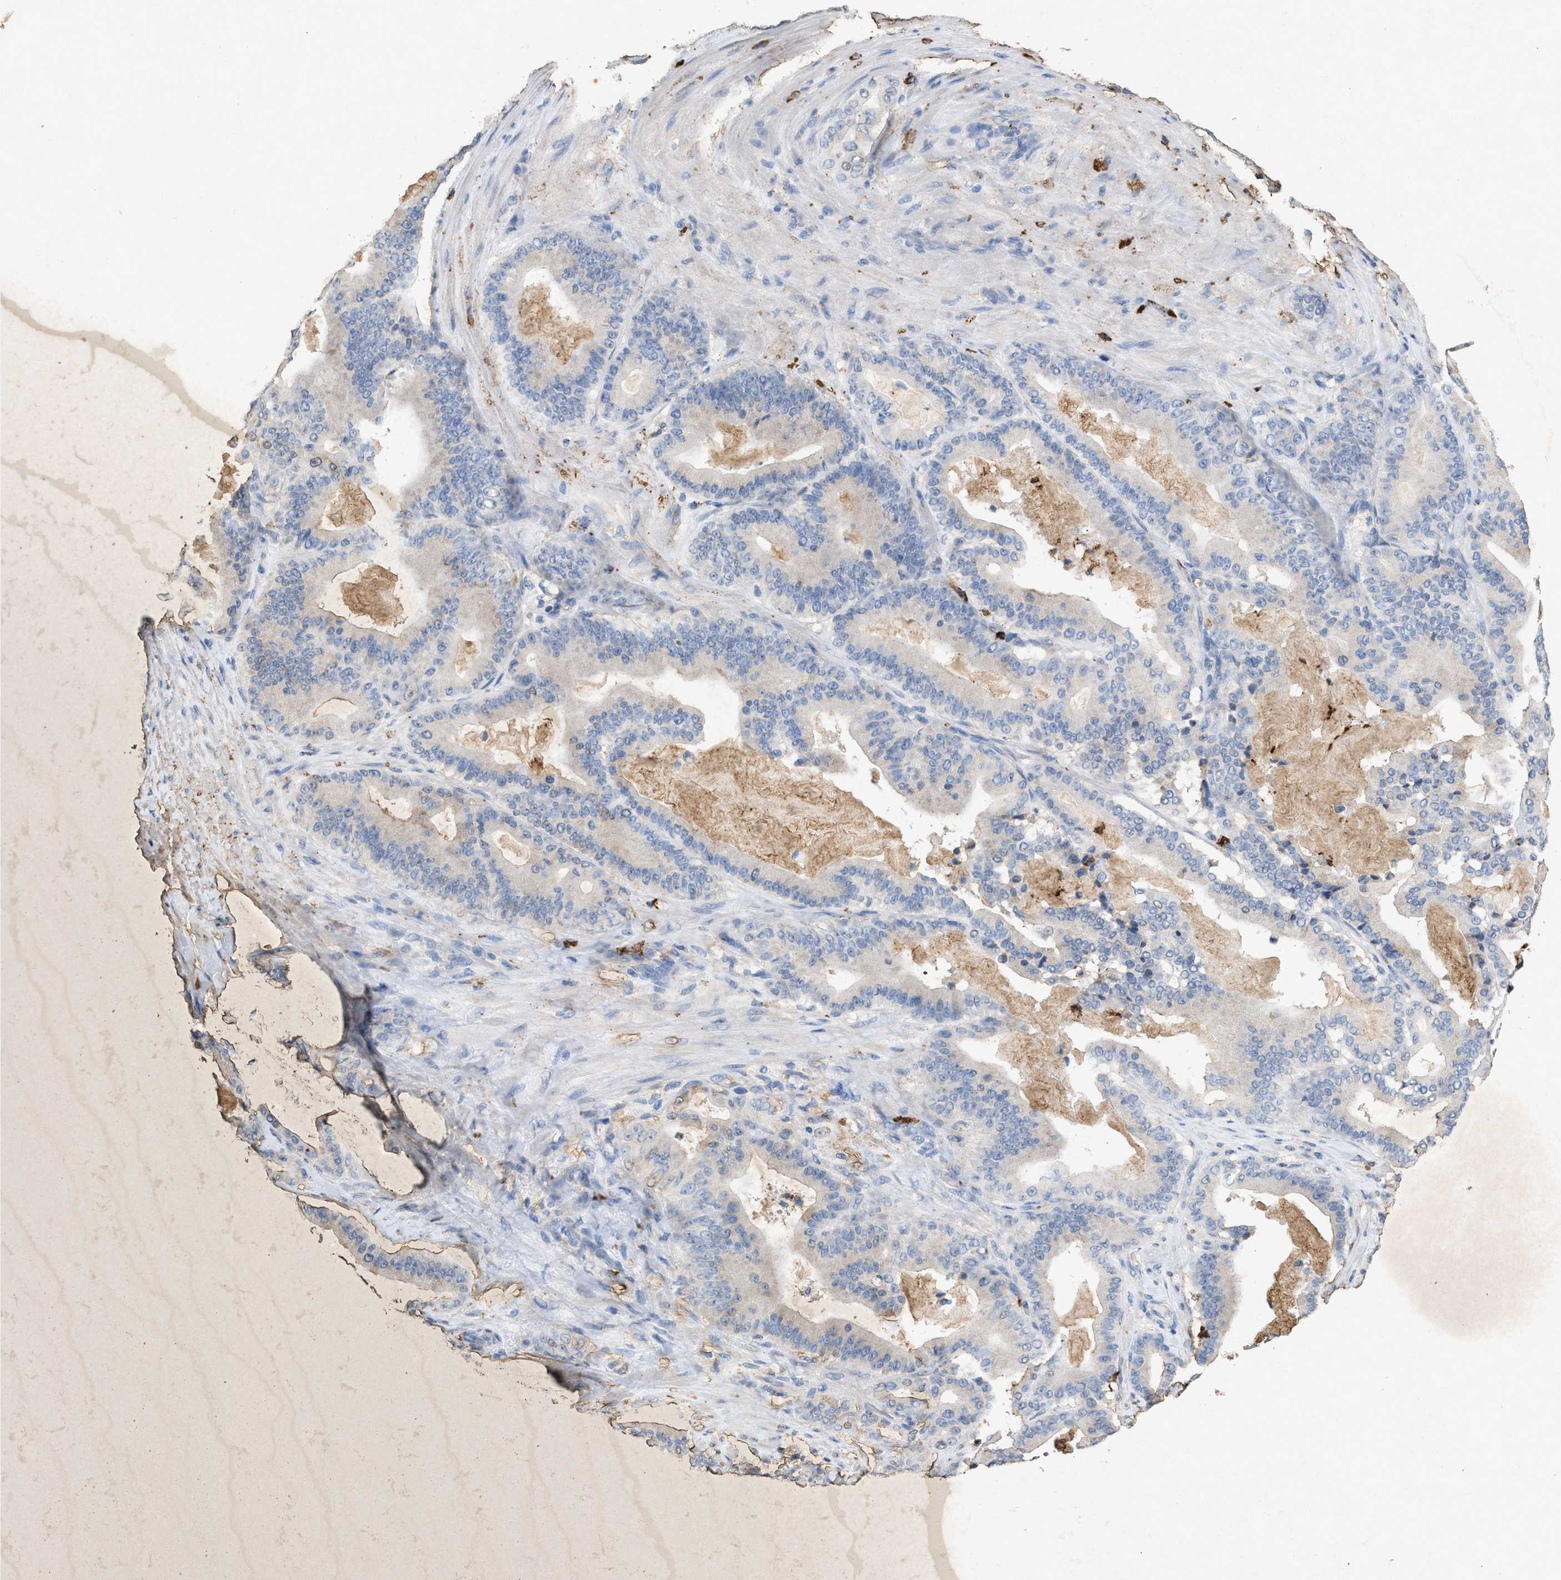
{"staining": {"intensity": "negative", "quantity": "none", "location": "none"}, "tissue": "pancreatic cancer", "cell_type": "Tumor cells", "image_type": "cancer", "snomed": [{"axis": "morphology", "description": "Adenocarcinoma, NOS"}, {"axis": "topography", "description": "Pancreas"}], "caption": "DAB immunohistochemical staining of pancreatic cancer (adenocarcinoma) exhibits no significant expression in tumor cells.", "gene": "LTB4R2", "patient": {"sex": "male", "age": 63}}